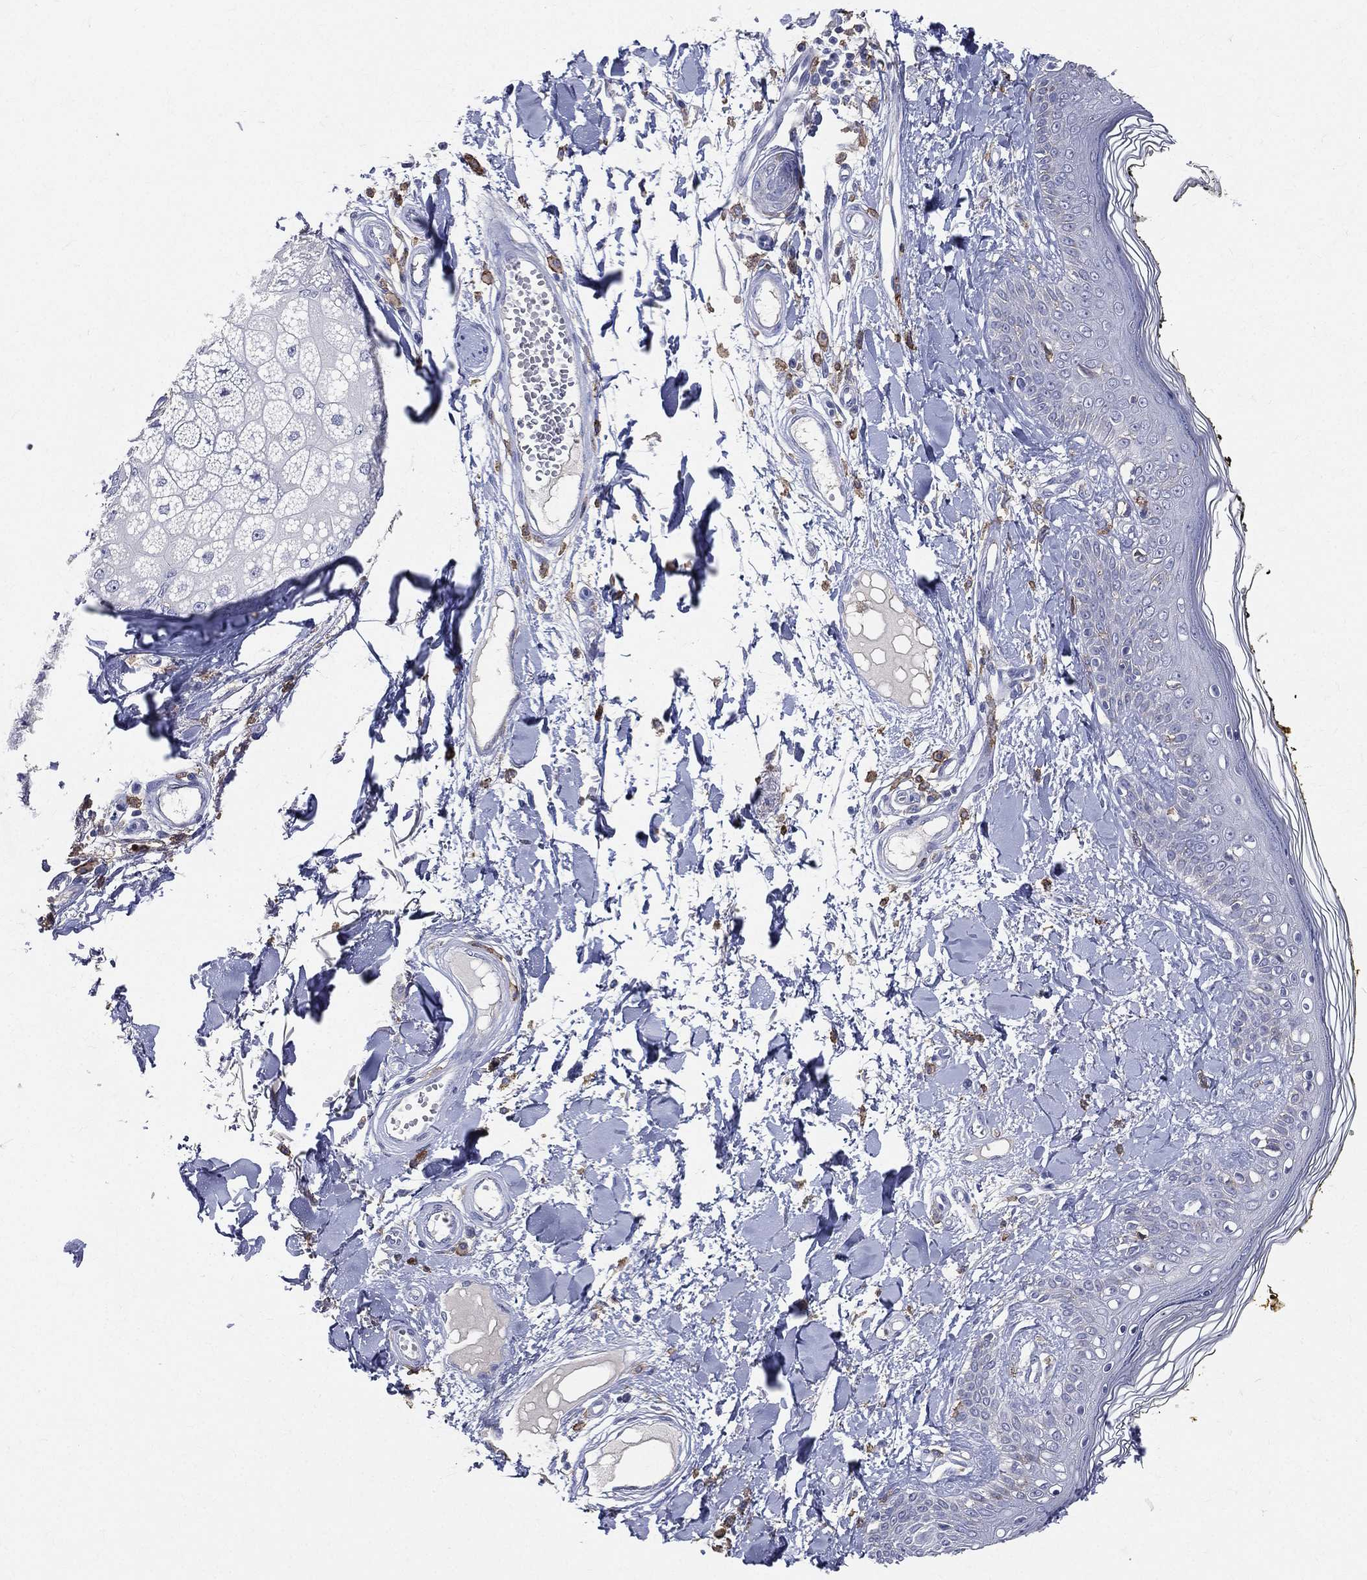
{"staining": {"intensity": "negative", "quantity": "none", "location": "none"}, "tissue": "skin", "cell_type": "Fibroblasts", "image_type": "normal", "snomed": [{"axis": "morphology", "description": "Normal tissue, NOS"}, {"axis": "topography", "description": "Skin"}], "caption": "Immunohistochemistry (IHC) micrograph of benign skin: human skin stained with DAB reveals no significant protein positivity in fibroblasts.", "gene": "CD33", "patient": {"sex": "male", "age": 76}}